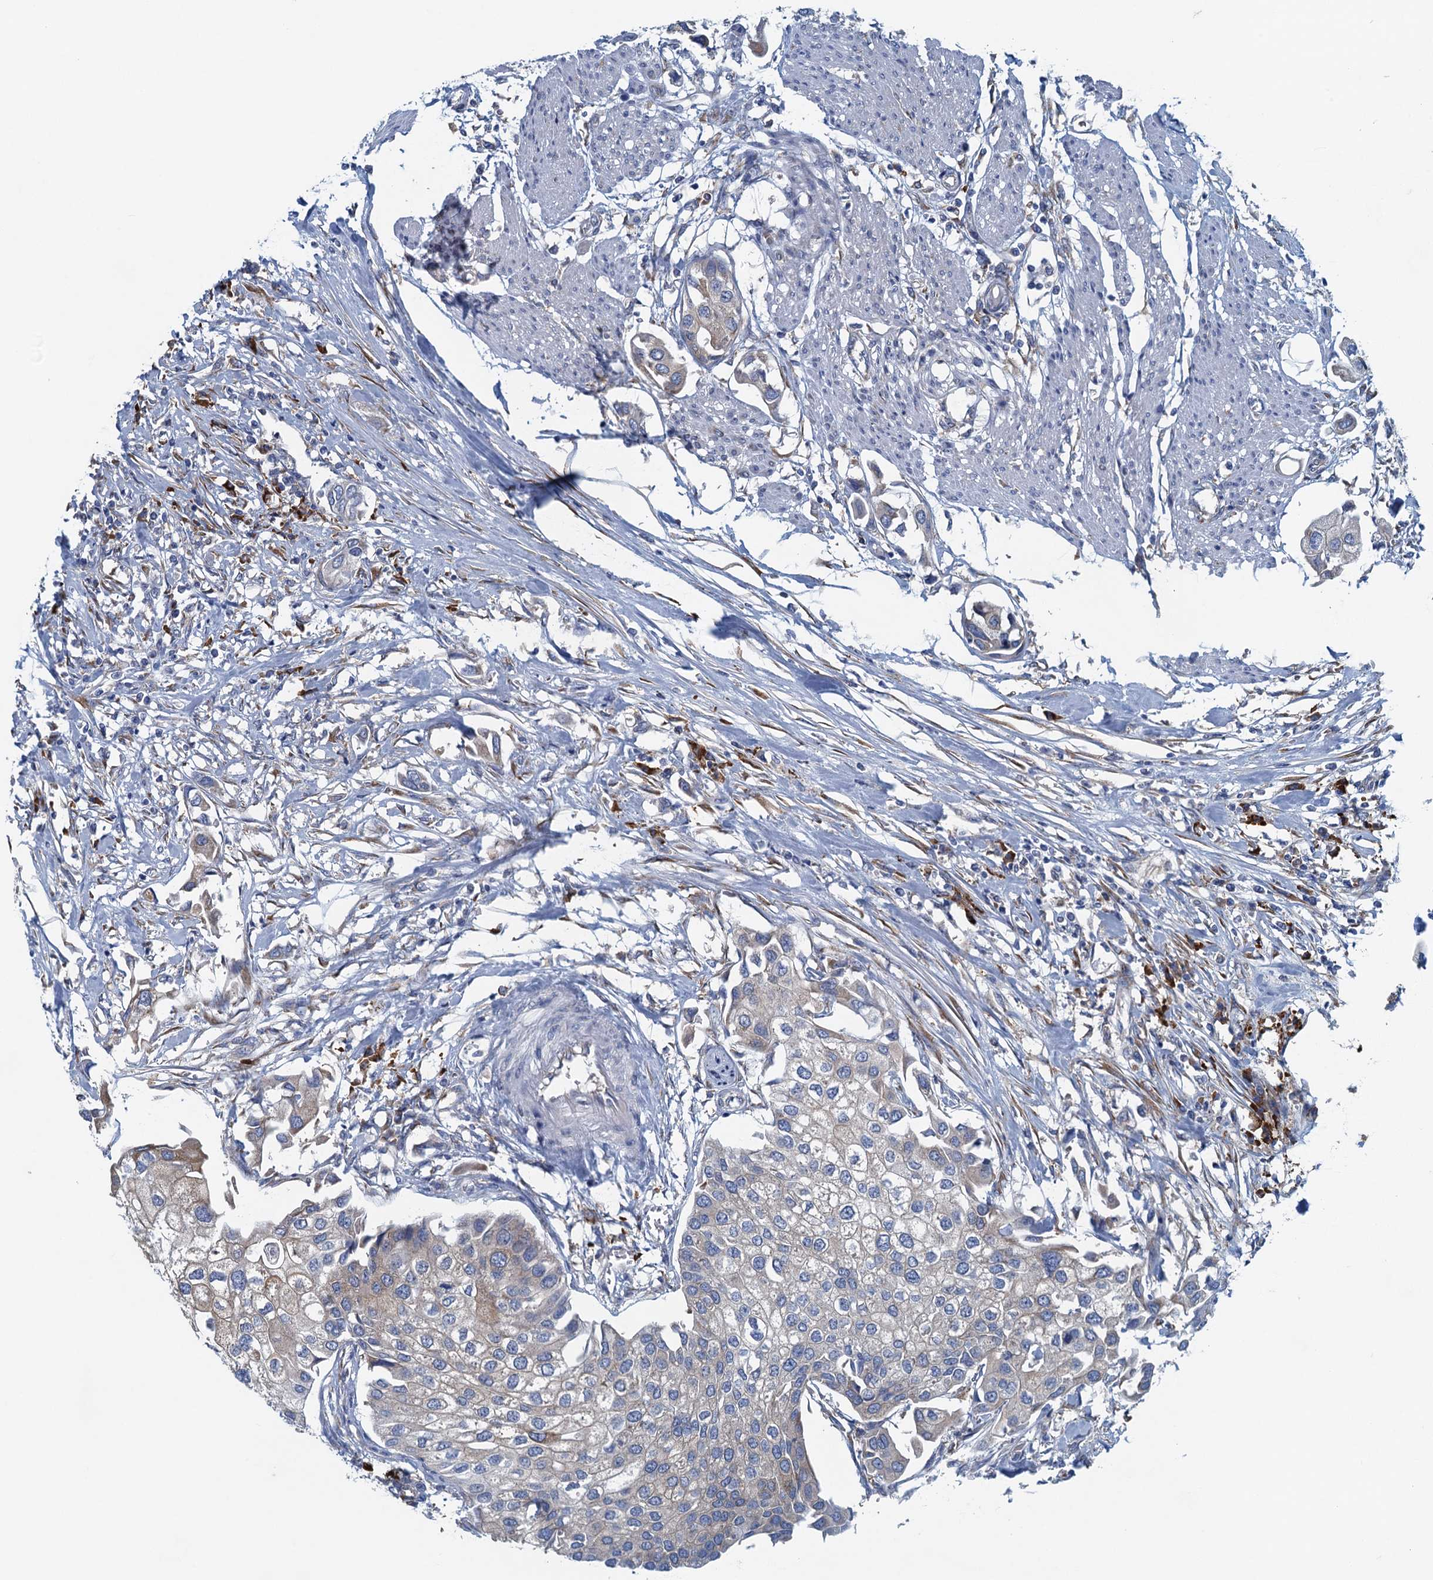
{"staining": {"intensity": "weak", "quantity": "<25%", "location": "cytoplasmic/membranous"}, "tissue": "urothelial cancer", "cell_type": "Tumor cells", "image_type": "cancer", "snomed": [{"axis": "morphology", "description": "Urothelial carcinoma, High grade"}, {"axis": "topography", "description": "Urinary bladder"}], "caption": "Immunohistochemistry image of neoplastic tissue: urothelial carcinoma (high-grade) stained with DAB (3,3'-diaminobenzidine) reveals no significant protein positivity in tumor cells.", "gene": "MYDGF", "patient": {"sex": "male", "age": 64}}